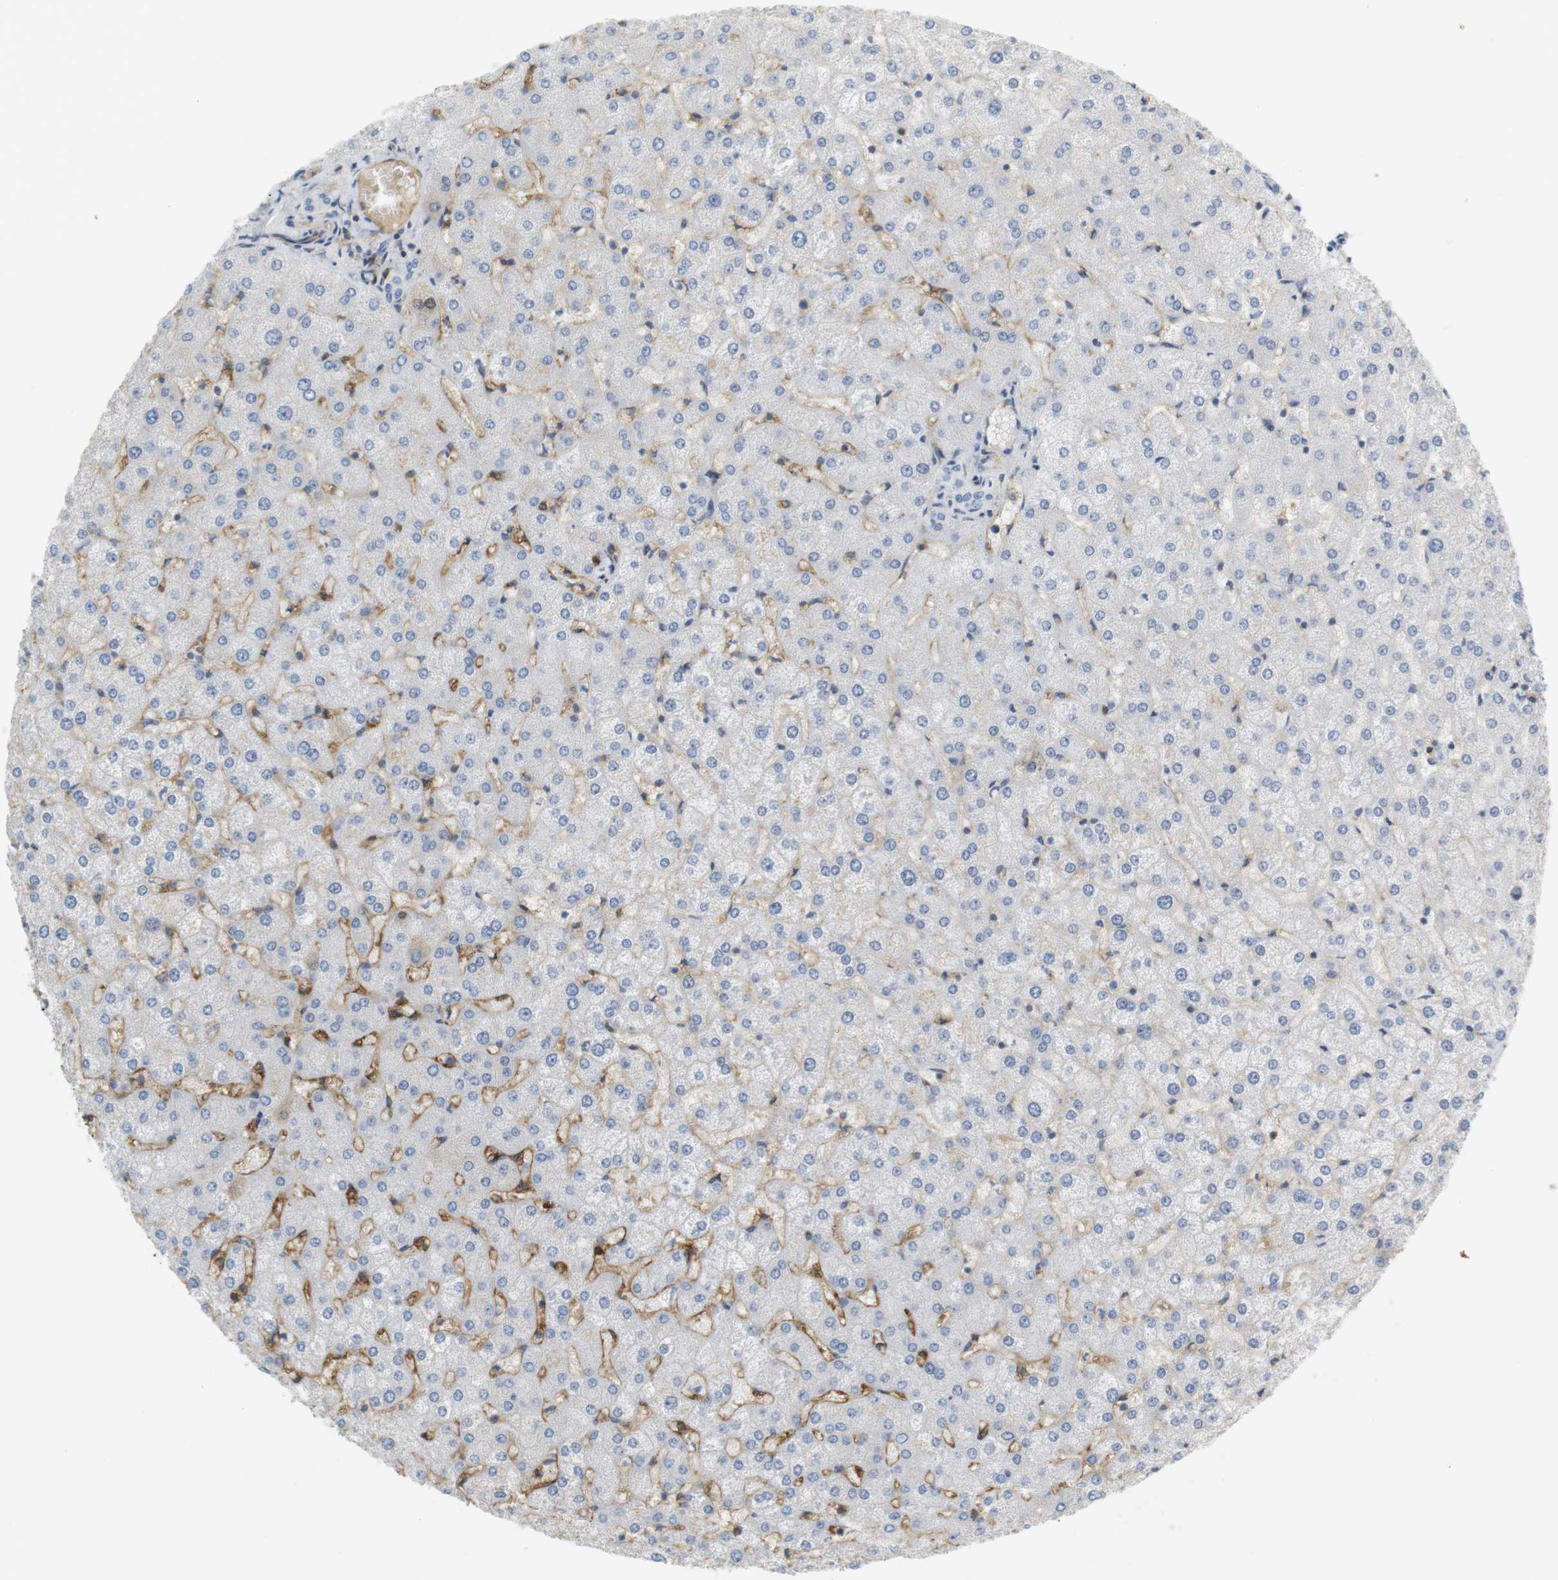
{"staining": {"intensity": "negative", "quantity": "none", "location": "none"}, "tissue": "liver", "cell_type": "Cholangiocytes", "image_type": "normal", "snomed": [{"axis": "morphology", "description": "Normal tissue, NOS"}, {"axis": "topography", "description": "Liver"}], "caption": "DAB (3,3'-diaminobenzidine) immunohistochemical staining of unremarkable liver displays no significant staining in cholangiocytes.", "gene": "F2R", "patient": {"sex": "female", "age": 32}}